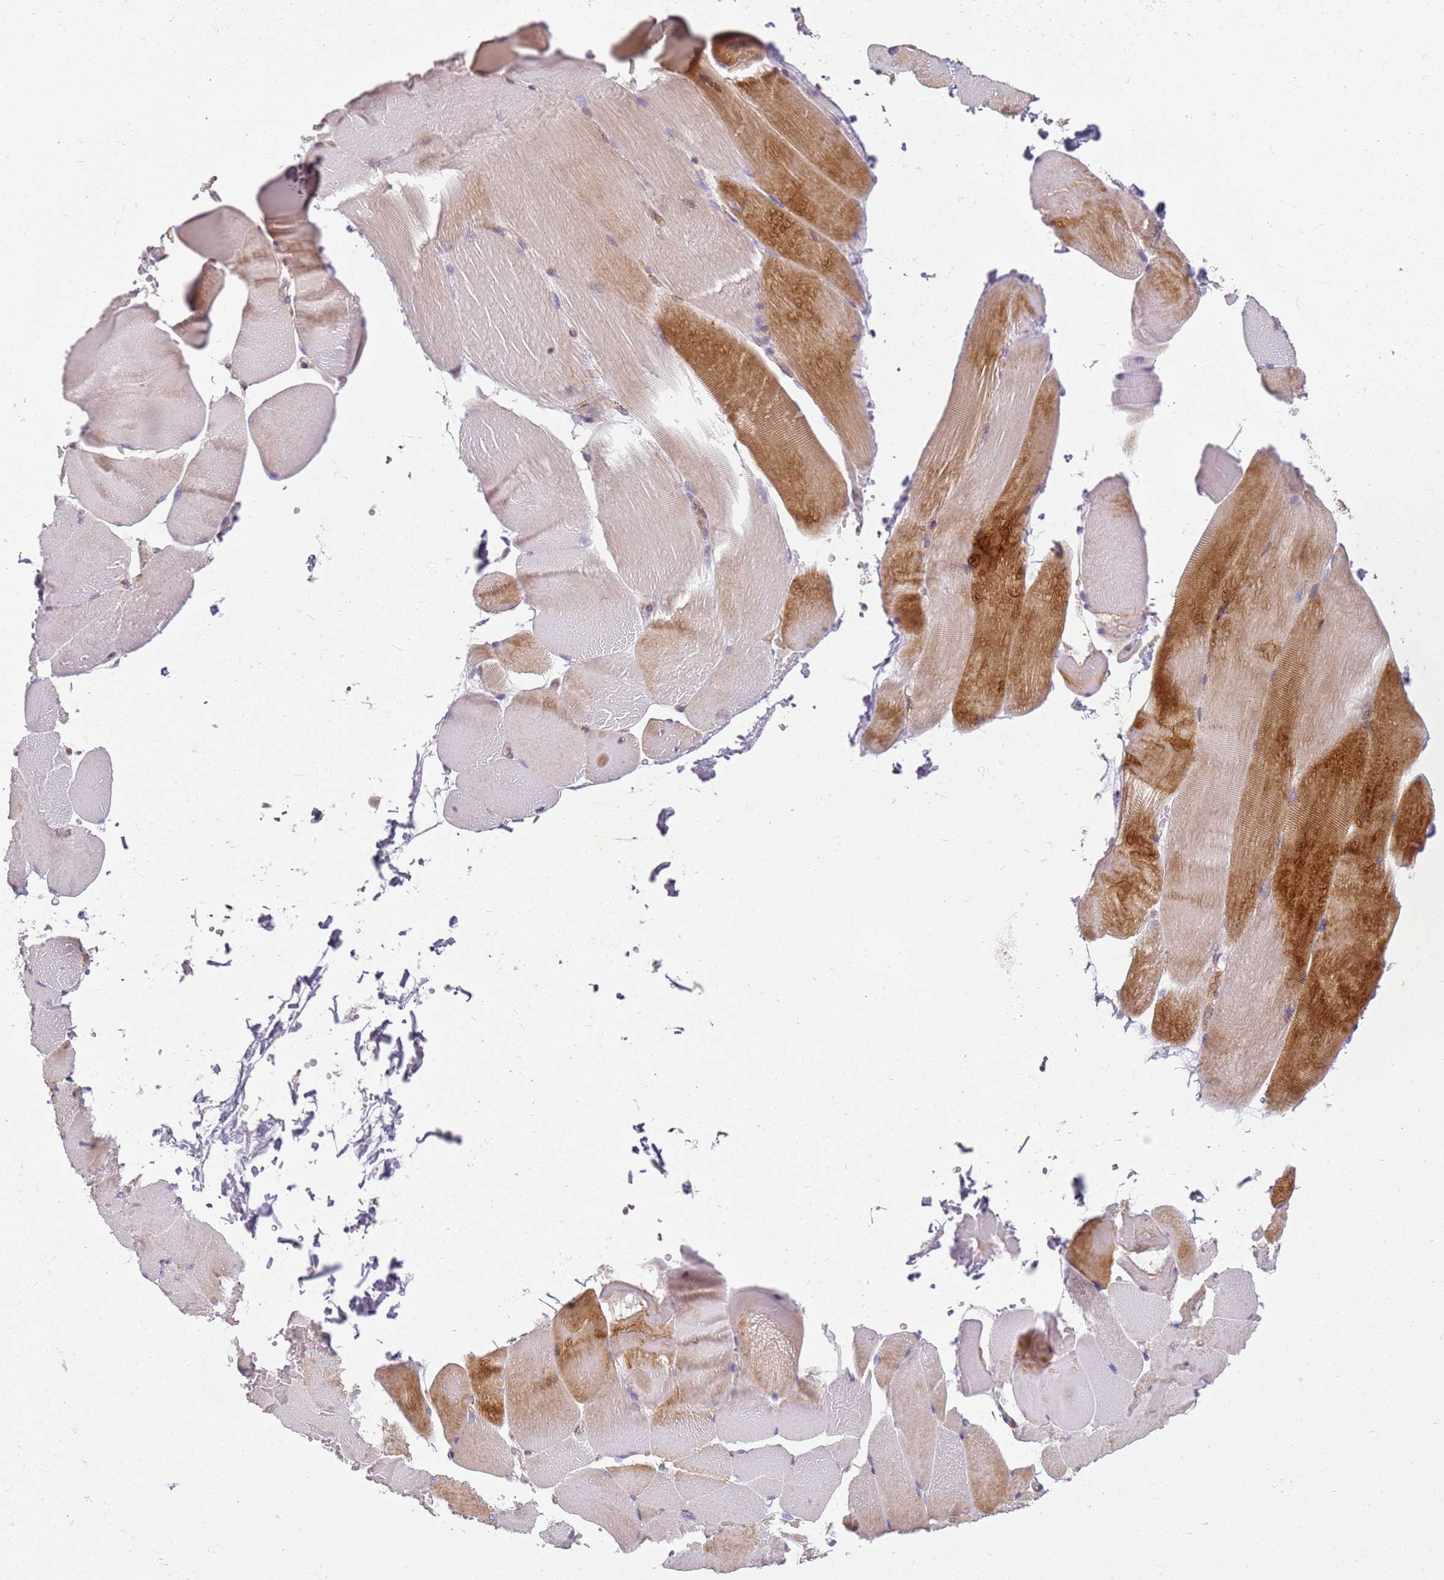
{"staining": {"intensity": "moderate", "quantity": "25%-75%", "location": "cytoplasmic/membranous"}, "tissue": "skeletal muscle", "cell_type": "Myocytes", "image_type": "normal", "snomed": [{"axis": "morphology", "description": "Normal tissue, NOS"}, {"axis": "topography", "description": "Skeletal muscle"}, {"axis": "topography", "description": "Parathyroid gland"}], "caption": "High-power microscopy captured an IHC histopathology image of unremarkable skeletal muscle, revealing moderate cytoplasmic/membranous staining in approximately 25%-75% of myocytes.", "gene": "TMEM200C", "patient": {"sex": "female", "age": 37}}